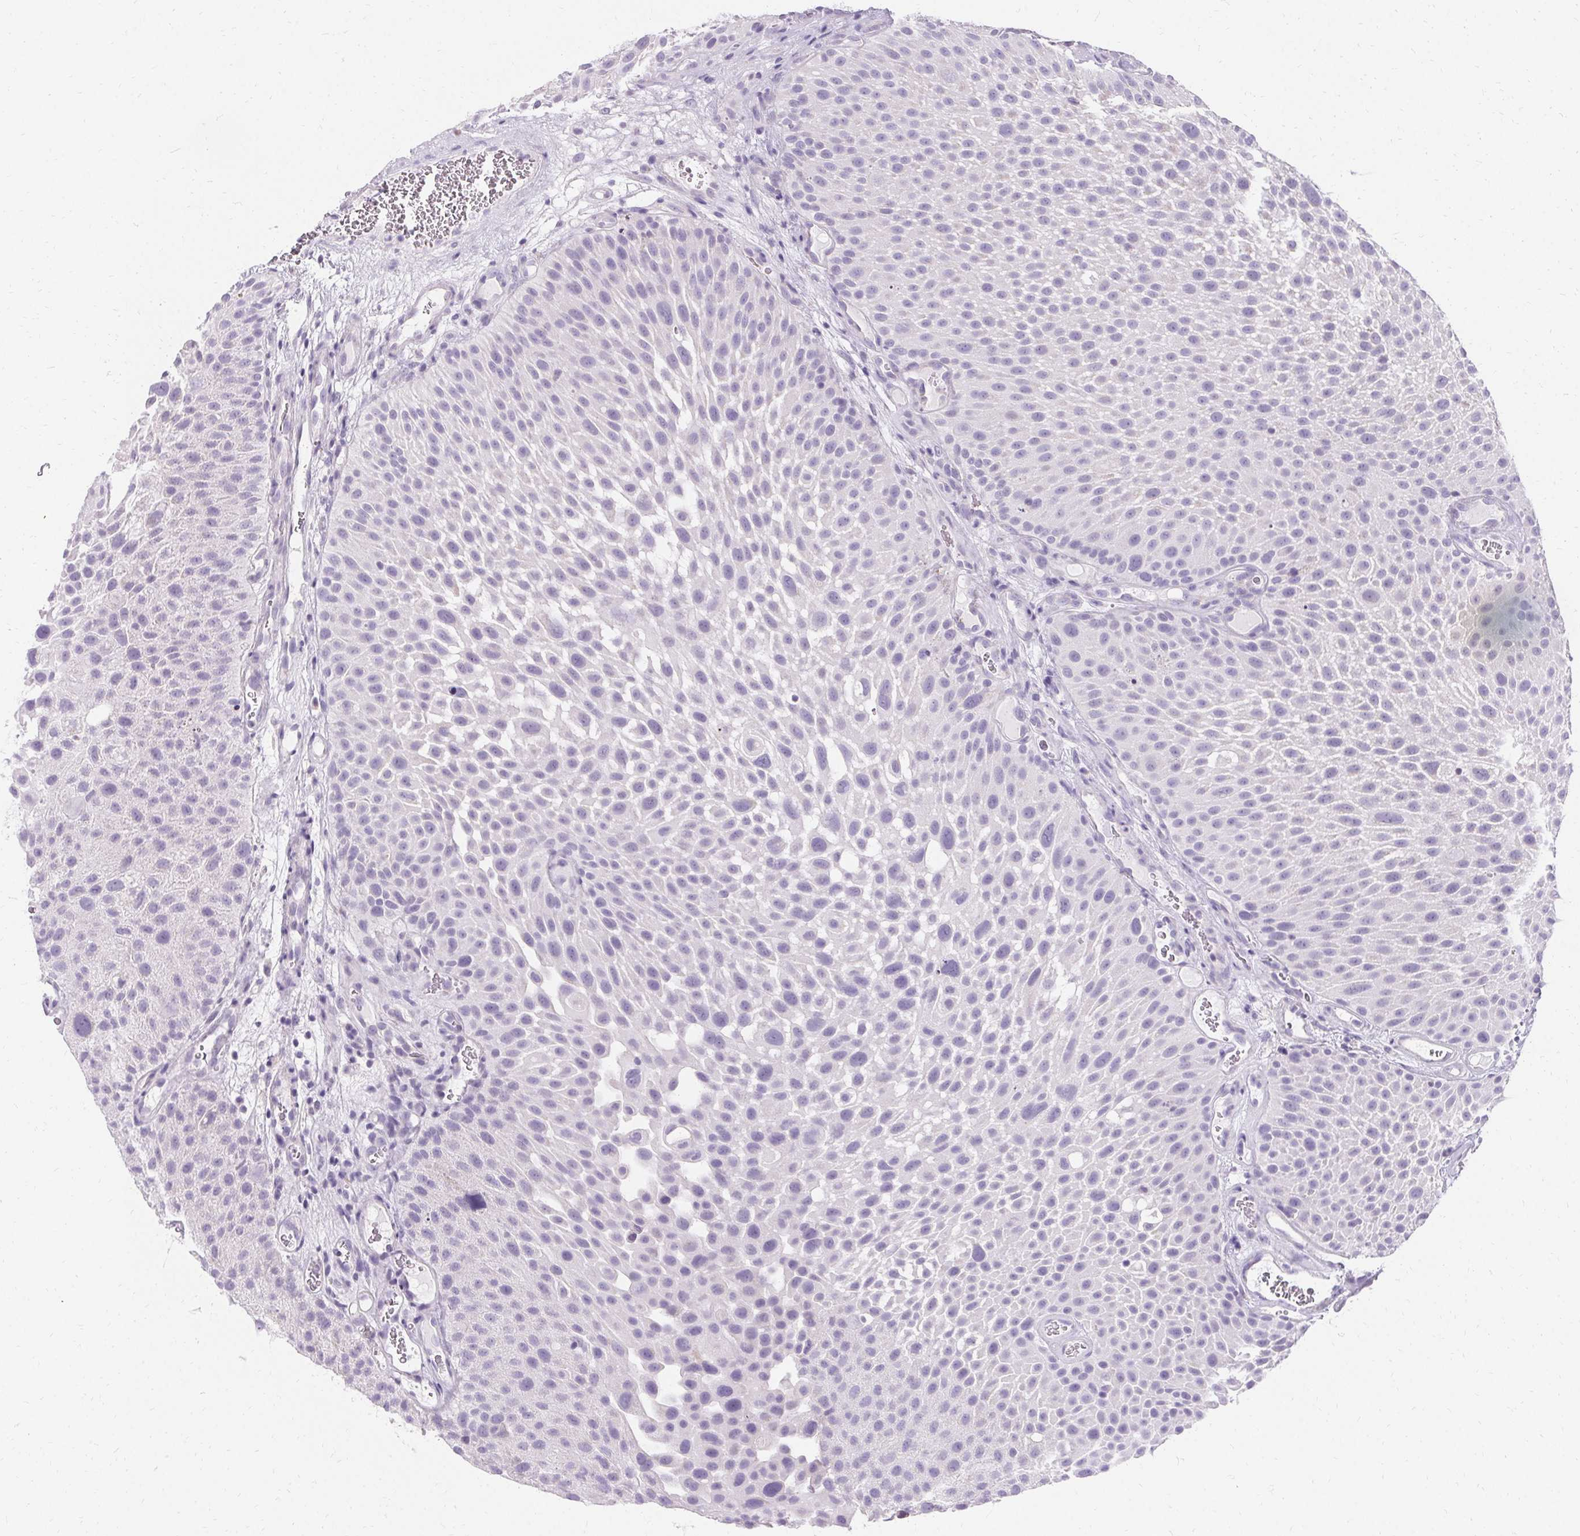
{"staining": {"intensity": "negative", "quantity": "none", "location": "none"}, "tissue": "urothelial cancer", "cell_type": "Tumor cells", "image_type": "cancer", "snomed": [{"axis": "morphology", "description": "Urothelial carcinoma, Low grade"}, {"axis": "topography", "description": "Urinary bladder"}], "caption": "The photomicrograph reveals no significant positivity in tumor cells of urothelial cancer. (Stains: DAB (3,3'-diaminobenzidine) IHC with hematoxylin counter stain, Microscopy: brightfield microscopy at high magnification).", "gene": "ASGR2", "patient": {"sex": "male", "age": 72}}